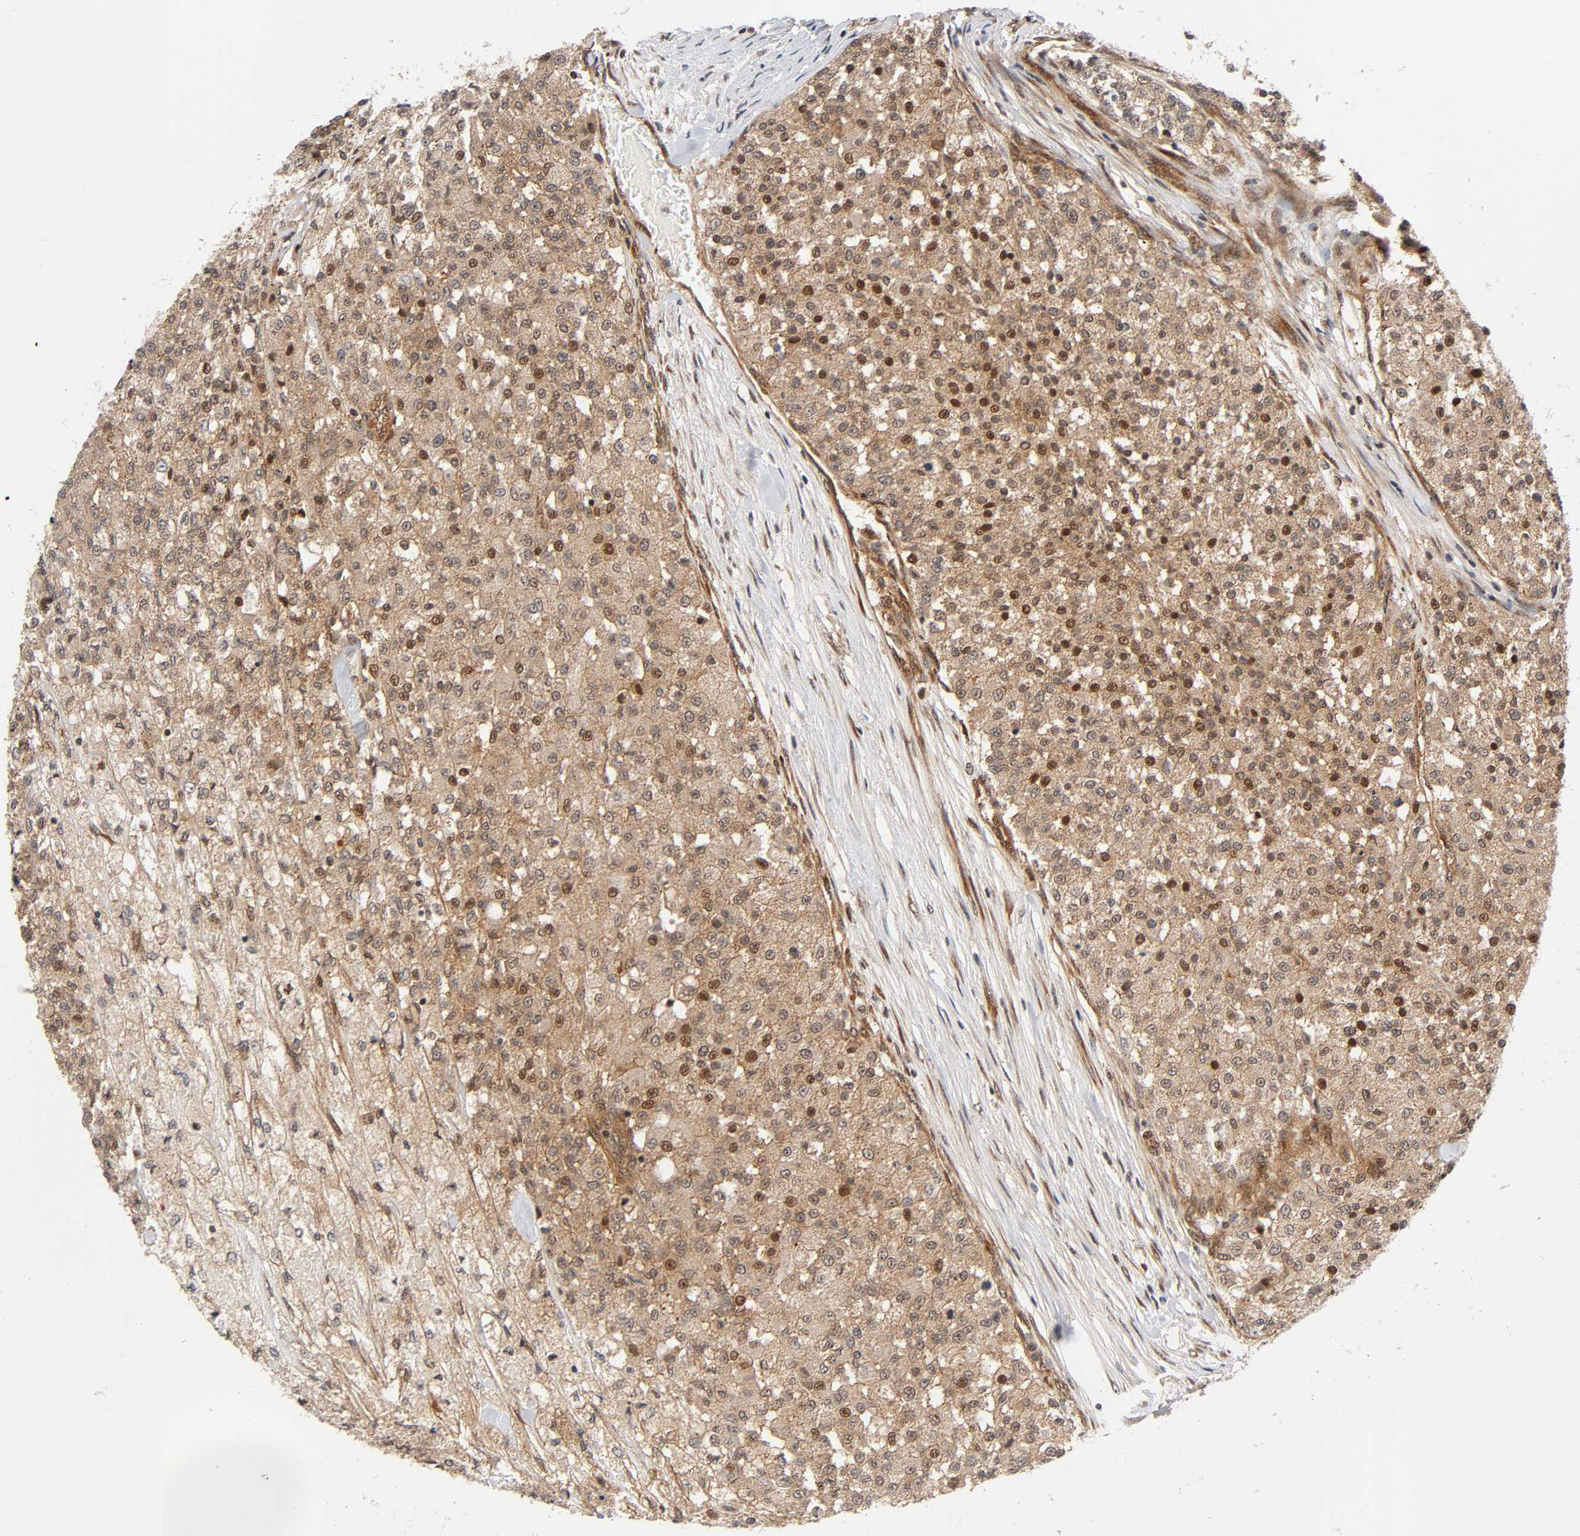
{"staining": {"intensity": "weak", "quantity": ">75%", "location": "cytoplasmic/membranous,nuclear"}, "tissue": "testis cancer", "cell_type": "Tumor cells", "image_type": "cancer", "snomed": [{"axis": "morphology", "description": "Seminoma, NOS"}, {"axis": "topography", "description": "Testis"}], "caption": "Human testis seminoma stained for a protein (brown) reveals weak cytoplasmic/membranous and nuclear positive expression in about >75% of tumor cells.", "gene": "IQCJ-SCHIP1", "patient": {"sex": "male", "age": 59}}